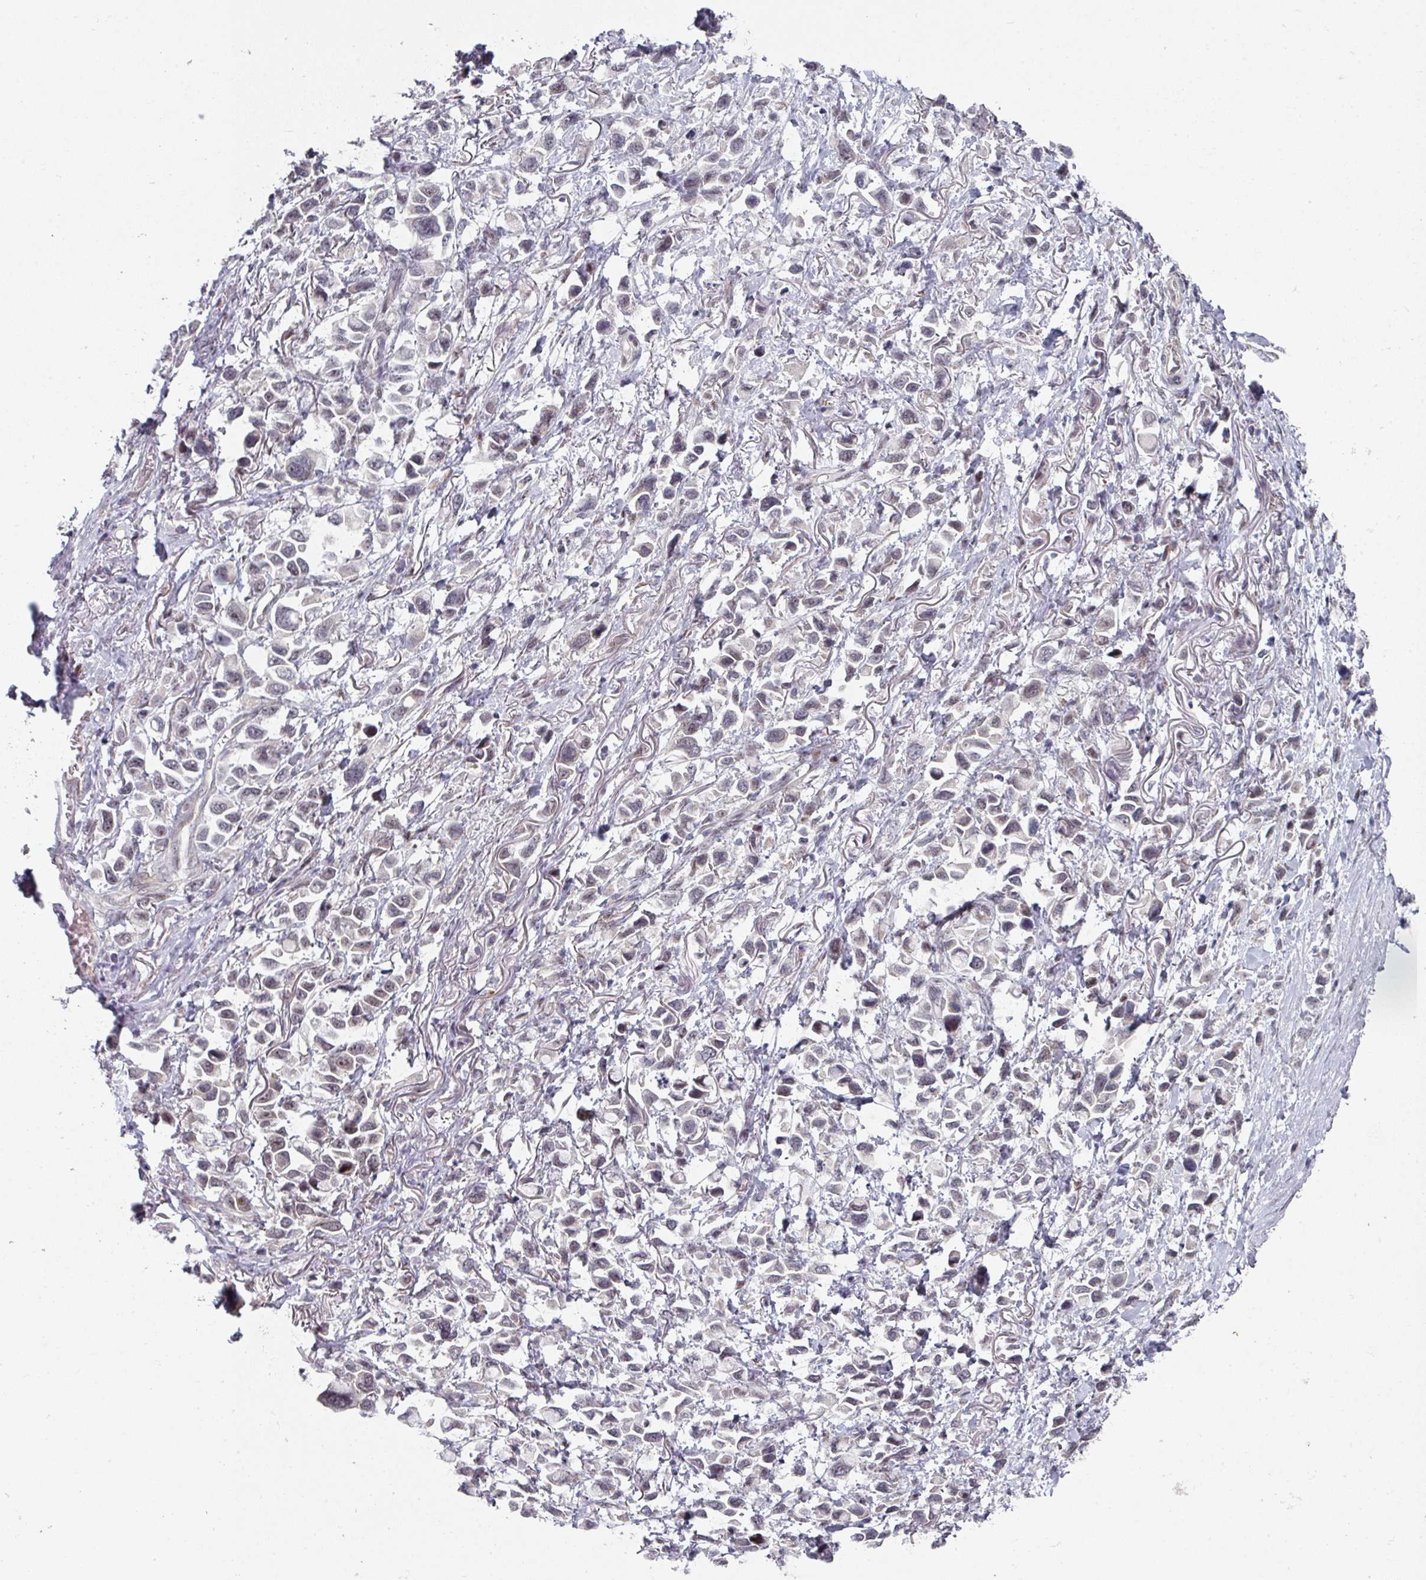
{"staining": {"intensity": "negative", "quantity": "none", "location": "none"}, "tissue": "stomach cancer", "cell_type": "Tumor cells", "image_type": "cancer", "snomed": [{"axis": "morphology", "description": "Adenocarcinoma, NOS"}, {"axis": "topography", "description": "Stomach"}], "caption": "Immunohistochemistry image of neoplastic tissue: adenocarcinoma (stomach) stained with DAB demonstrates no significant protein expression in tumor cells.", "gene": "TMCC1", "patient": {"sex": "female", "age": 81}}